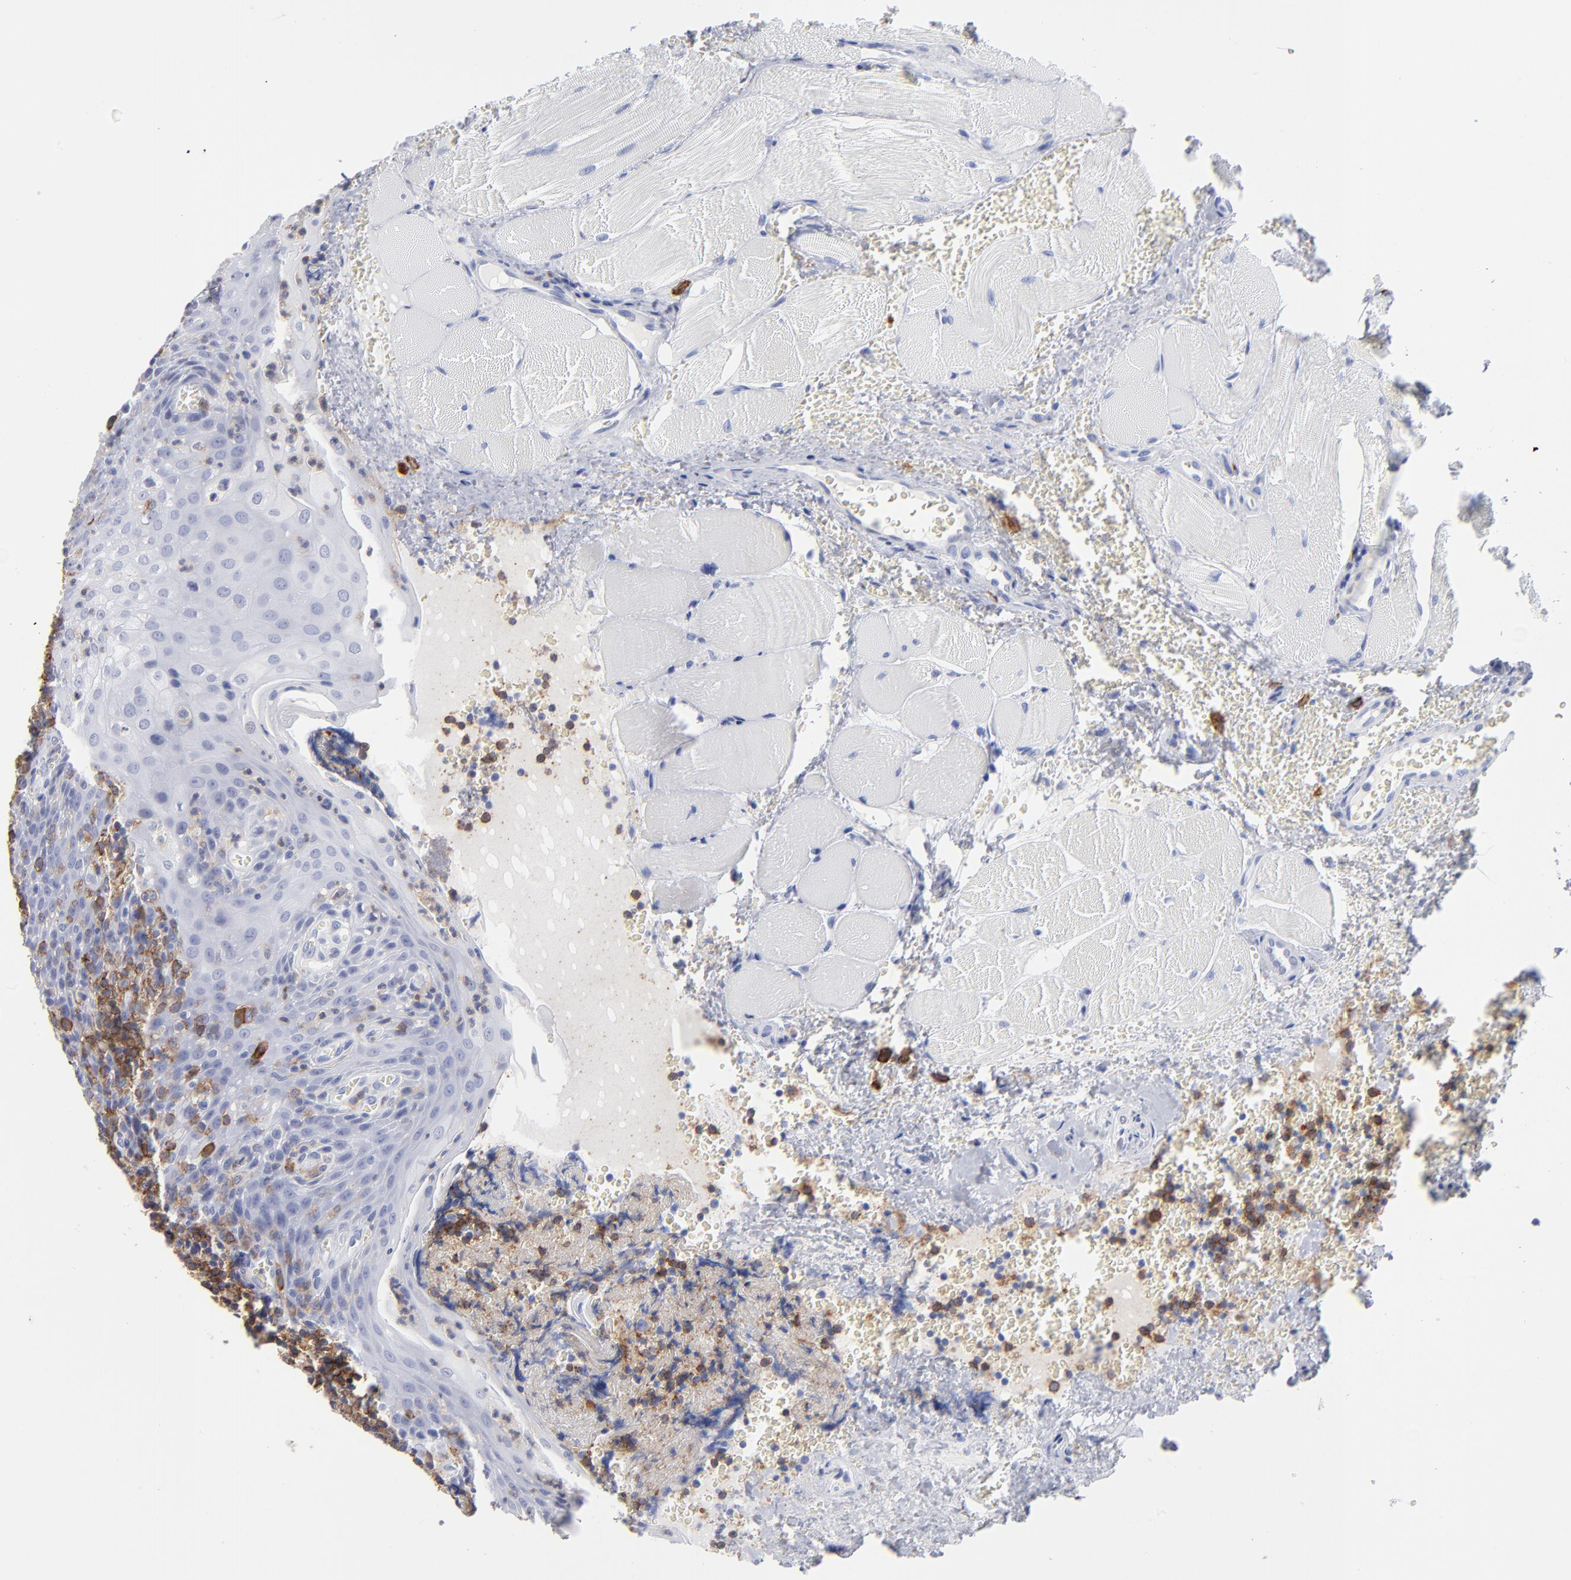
{"staining": {"intensity": "strong", "quantity": ">75%", "location": "cytoplasmic/membranous"}, "tissue": "tonsil", "cell_type": "Germinal center cells", "image_type": "normal", "snomed": [{"axis": "morphology", "description": "Normal tissue, NOS"}, {"axis": "topography", "description": "Tonsil"}], "caption": "The photomicrograph displays immunohistochemical staining of benign tonsil. There is strong cytoplasmic/membranous positivity is seen in approximately >75% of germinal center cells.", "gene": "LAT2", "patient": {"sex": "male", "age": 20}}